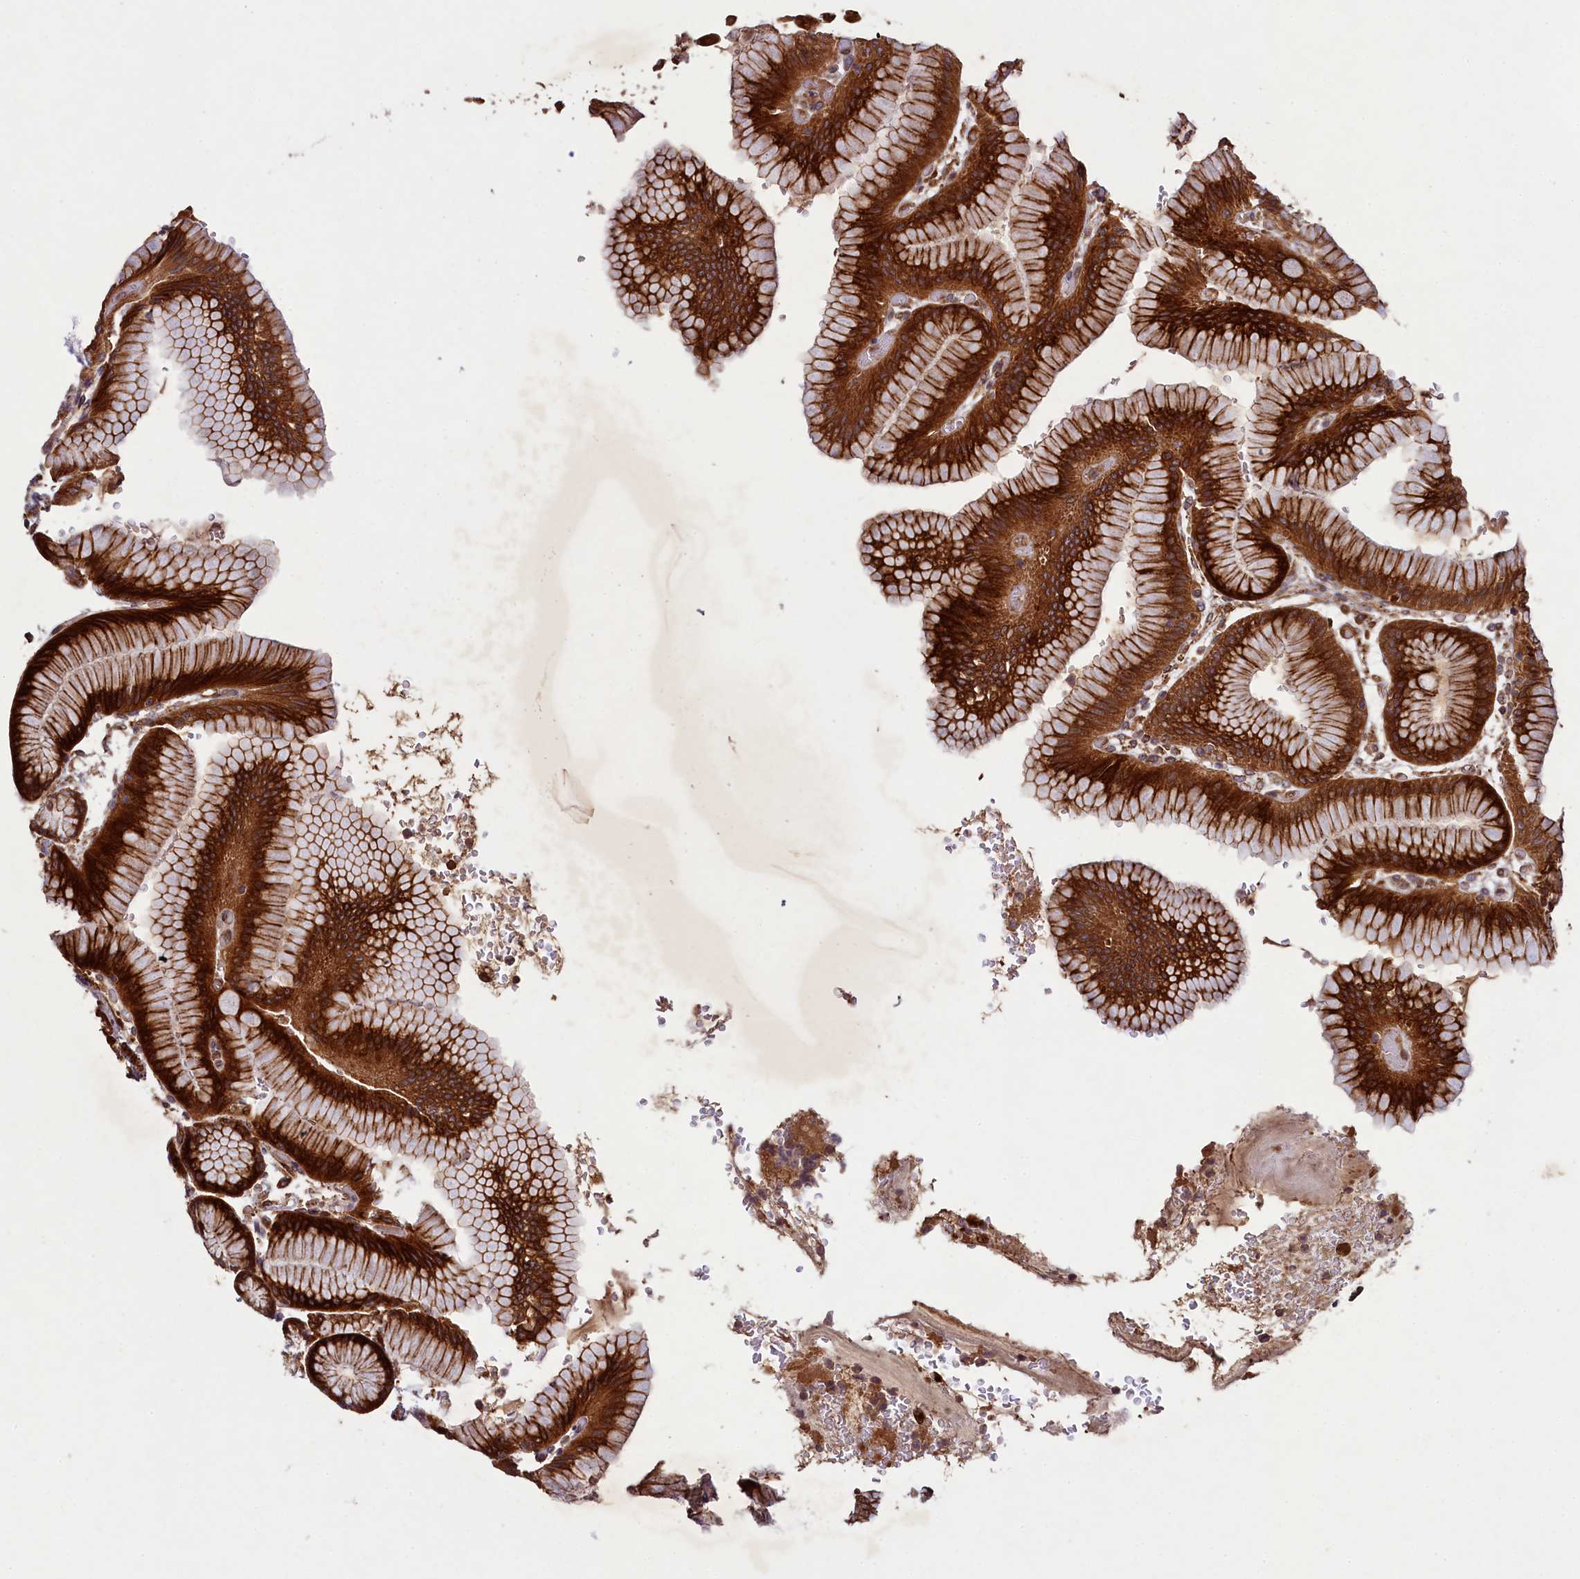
{"staining": {"intensity": "strong", "quantity": ">75%", "location": "cytoplasmic/membranous"}, "tissue": "stomach", "cell_type": "Glandular cells", "image_type": "normal", "snomed": [{"axis": "morphology", "description": "Normal tissue, NOS"}, {"axis": "morphology", "description": "Adenocarcinoma, NOS"}, {"axis": "morphology", "description": "Adenocarcinoma, High grade"}, {"axis": "topography", "description": "Stomach, upper"}, {"axis": "topography", "description": "Stomach"}], "caption": "DAB (3,3'-diaminobenzidine) immunohistochemical staining of normal stomach reveals strong cytoplasmic/membranous protein positivity in about >75% of glandular cells. (Stains: DAB (3,3'-diaminobenzidine) in brown, nuclei in blue, Microscopy: brightfield microscopy at high magnification).", "gene": "CCDC102A", "patient": {"sex": "female", "age": 65}}